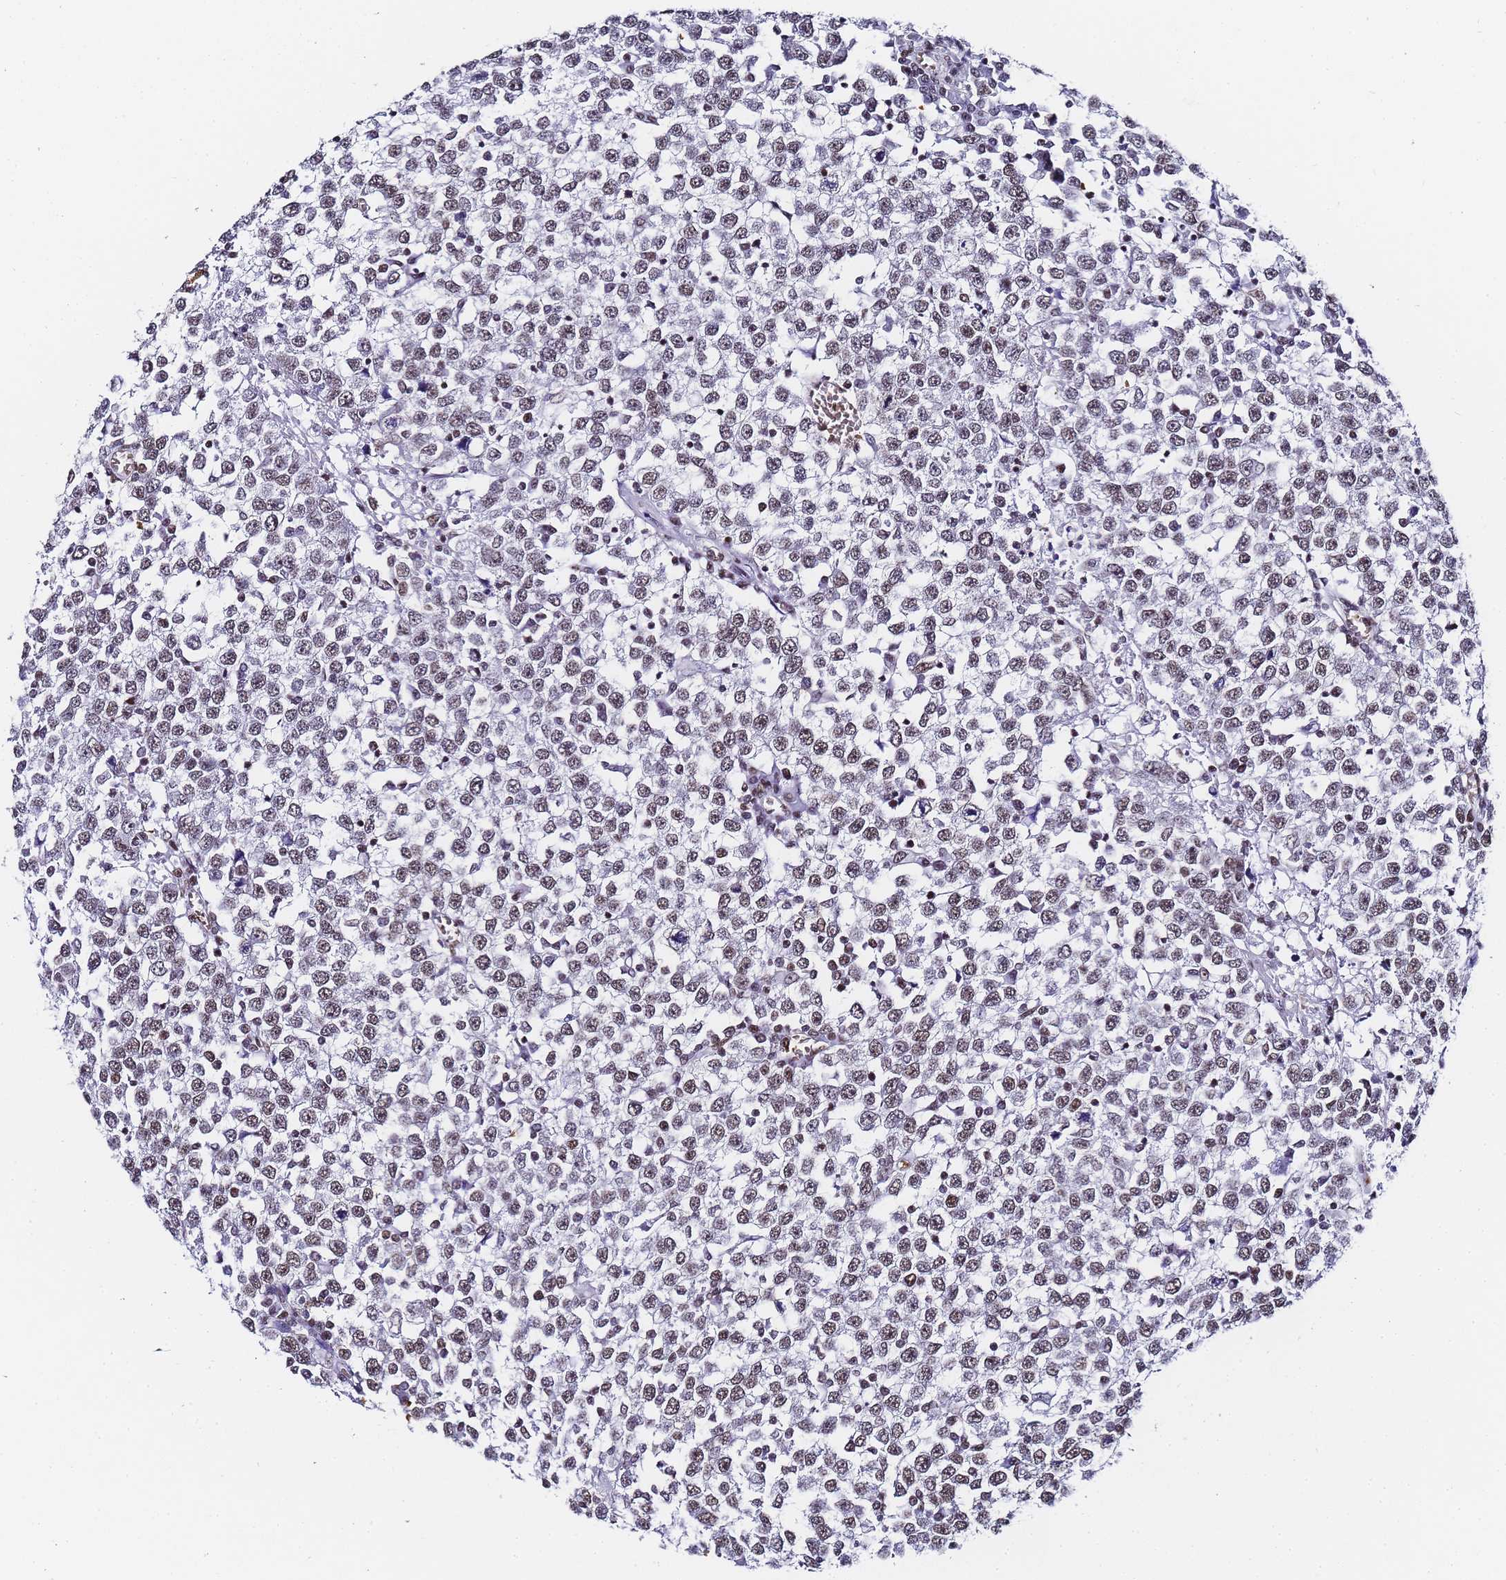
{"staining": {"intensity": "weak", "quantity": ">75%", "location": "nuclear"}, "tissue": "testis cancer", "cell_type": "Tumor cells", "image_type": "cancer", "snomed": [{"axis": "morphology", "description": "Seminoma, NOS"}, {"axis": "topography", "description": "Testis"}], "caption": "A histopathology image of testis cancer stained for a protein demonstrates weak nuclear brown staining in tumor cells.", "gene": "POLR1A", "patient": {"sex": "male", "age": 65}}